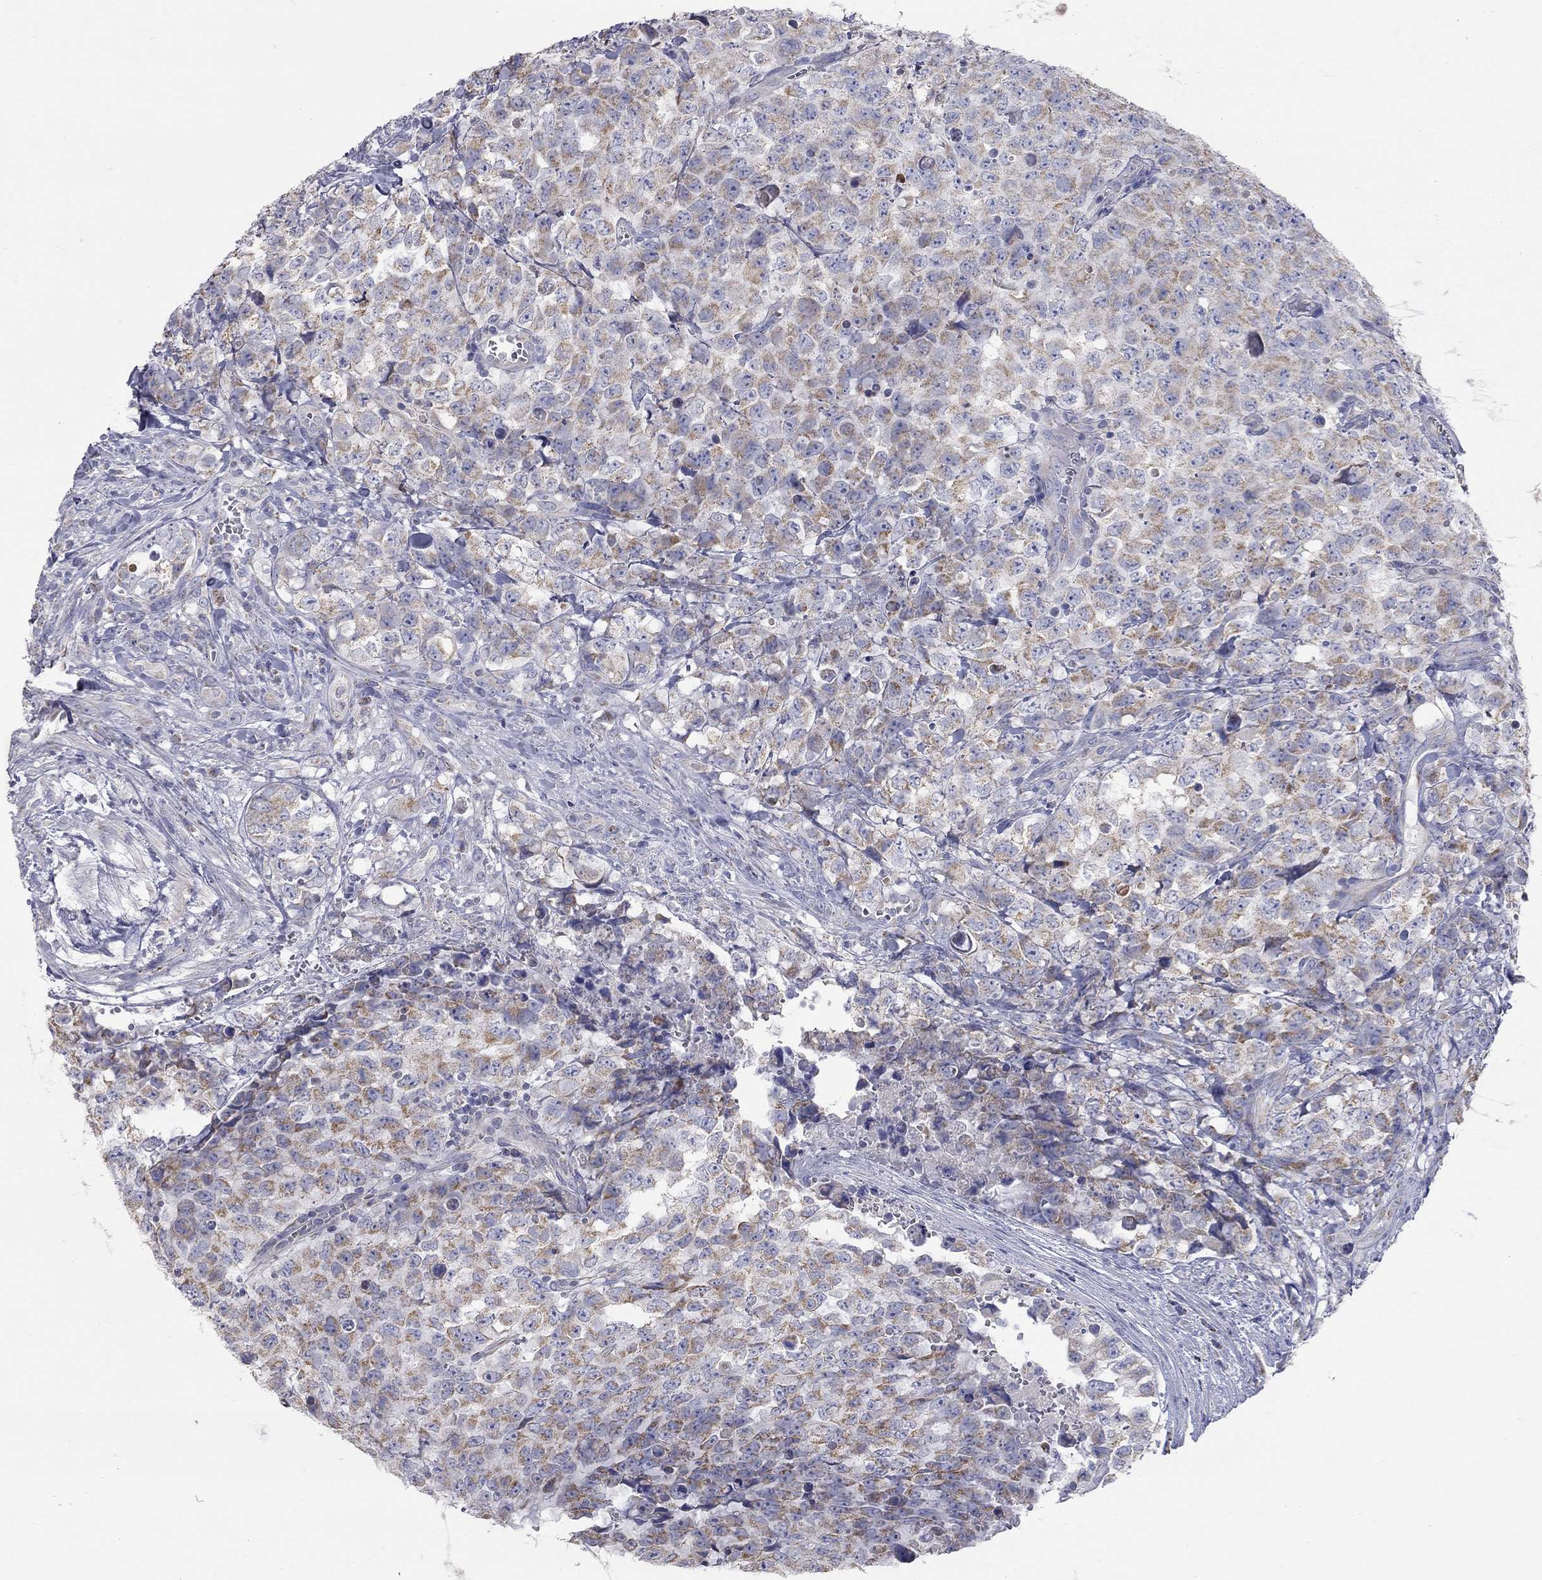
{"staining": {"intensity": "moderate", "quantity": "25%-75%", "location": "cytoplasmic/membranous"}, "tissue": "testis cancer", "cell_type": "Tumor cells", "image_type": "cancer", "snomed": [{"axis": "morphology", "description": "Carcinoma, Embryonal, NOS"}, {"axis": "topography", "description": "Testis"}], "caption": "Immunohistochemical staining of embryonal carcinoma (testis) exhibits medium levels of moderate cytoplasmic/membranous staining in approximately 25%-75% of tumor cells. The protein is shown in brown color, while the nuclei are stained blue.", "gene": "CFAP161", "patient": {"sex": "male", "age": 23}}